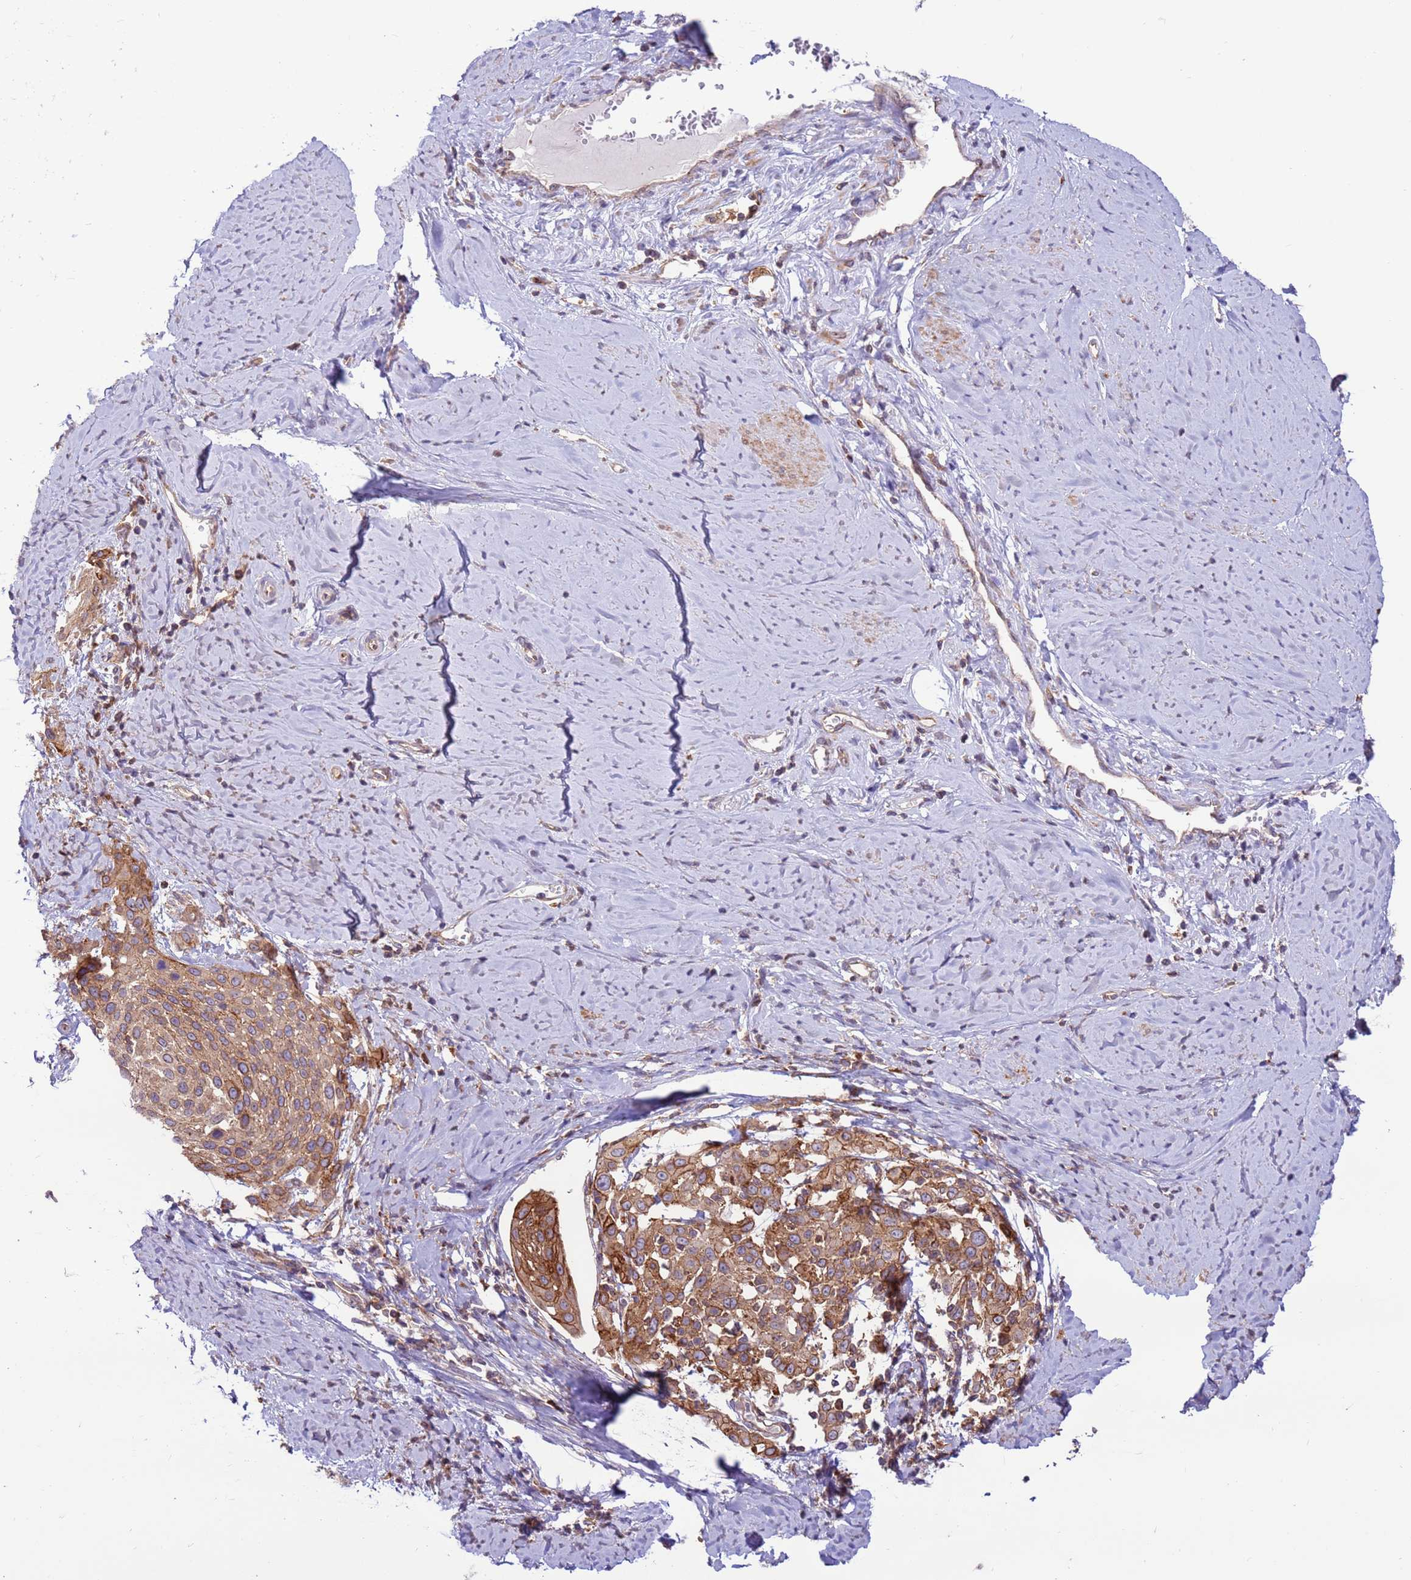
{"staining": {"intensity": "moderate", "quantity": ">75%", "location": "cytoplasmic/membranous"}, "tissue": "cervical cancer", "cell_type": "Tumor cells", "image_type": "cancer", "snomed": [{"axis": "morphology", "description": "Squamous cell carcinoma, NOS"}, {"axis": "topography", "description": "Cervix"}], "caption": "Approximately >75% of tumor cells in human cervical cancer (squamous cell carcinoma) show moderate cytoplasmic/membranous protein expression as visualized by brown immunohistochemical staining.", "gene": "DDX19B", "patient": {"sex": "female", "age": 44}}